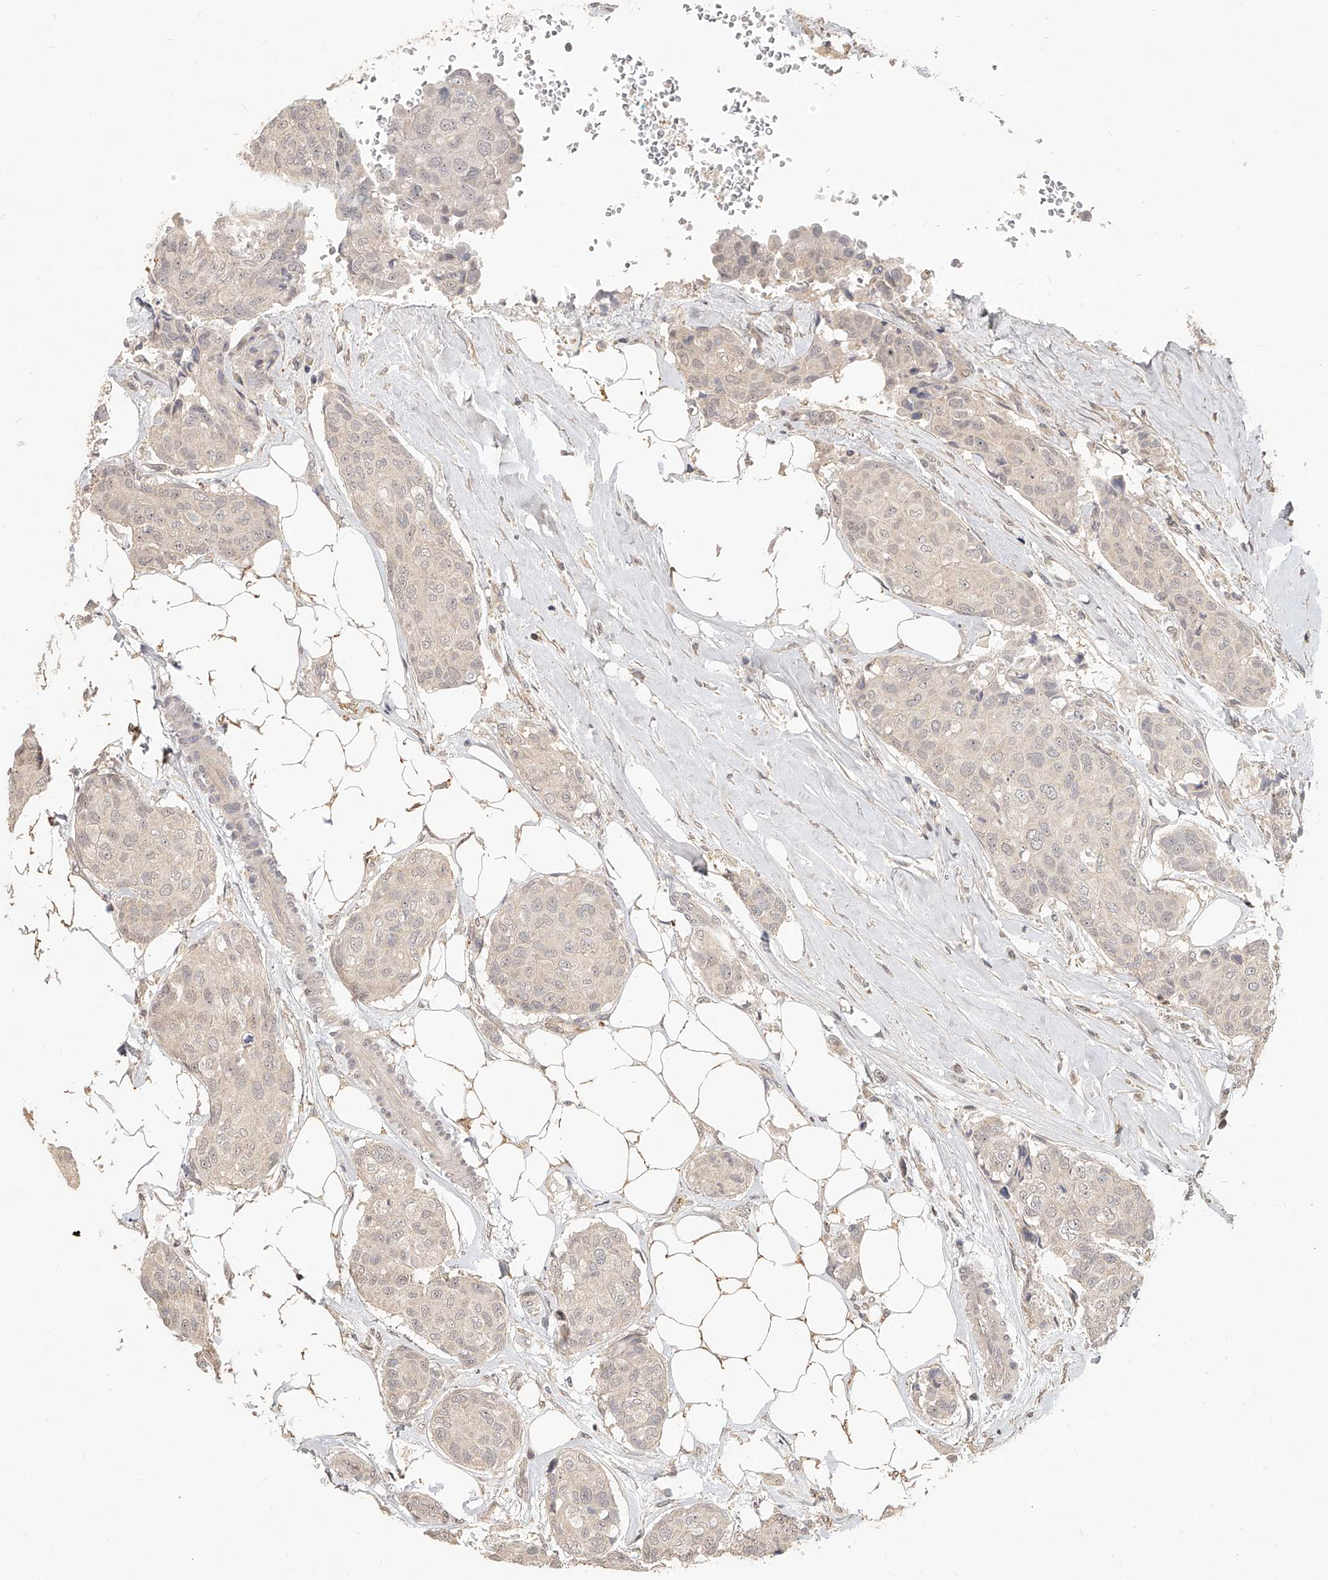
{"staining": {"intensity": "weak", "quantity": "<25%", "location": "nuclear"}, "tissue": "breast cancer", "cell_type": "Tumor cells", "image_type": "cancer", "snomed": [{"axis": "morphology", "description": "Duct carcinoma"}, {"axis": "topography", "description": "Breast"}], "caption": "Tumor cells show no significant staining in breast cancer (infiltrating ductal carcinoma).", "gene": "SLC37A1", "patient": {"sex": "female", "age": 80}}